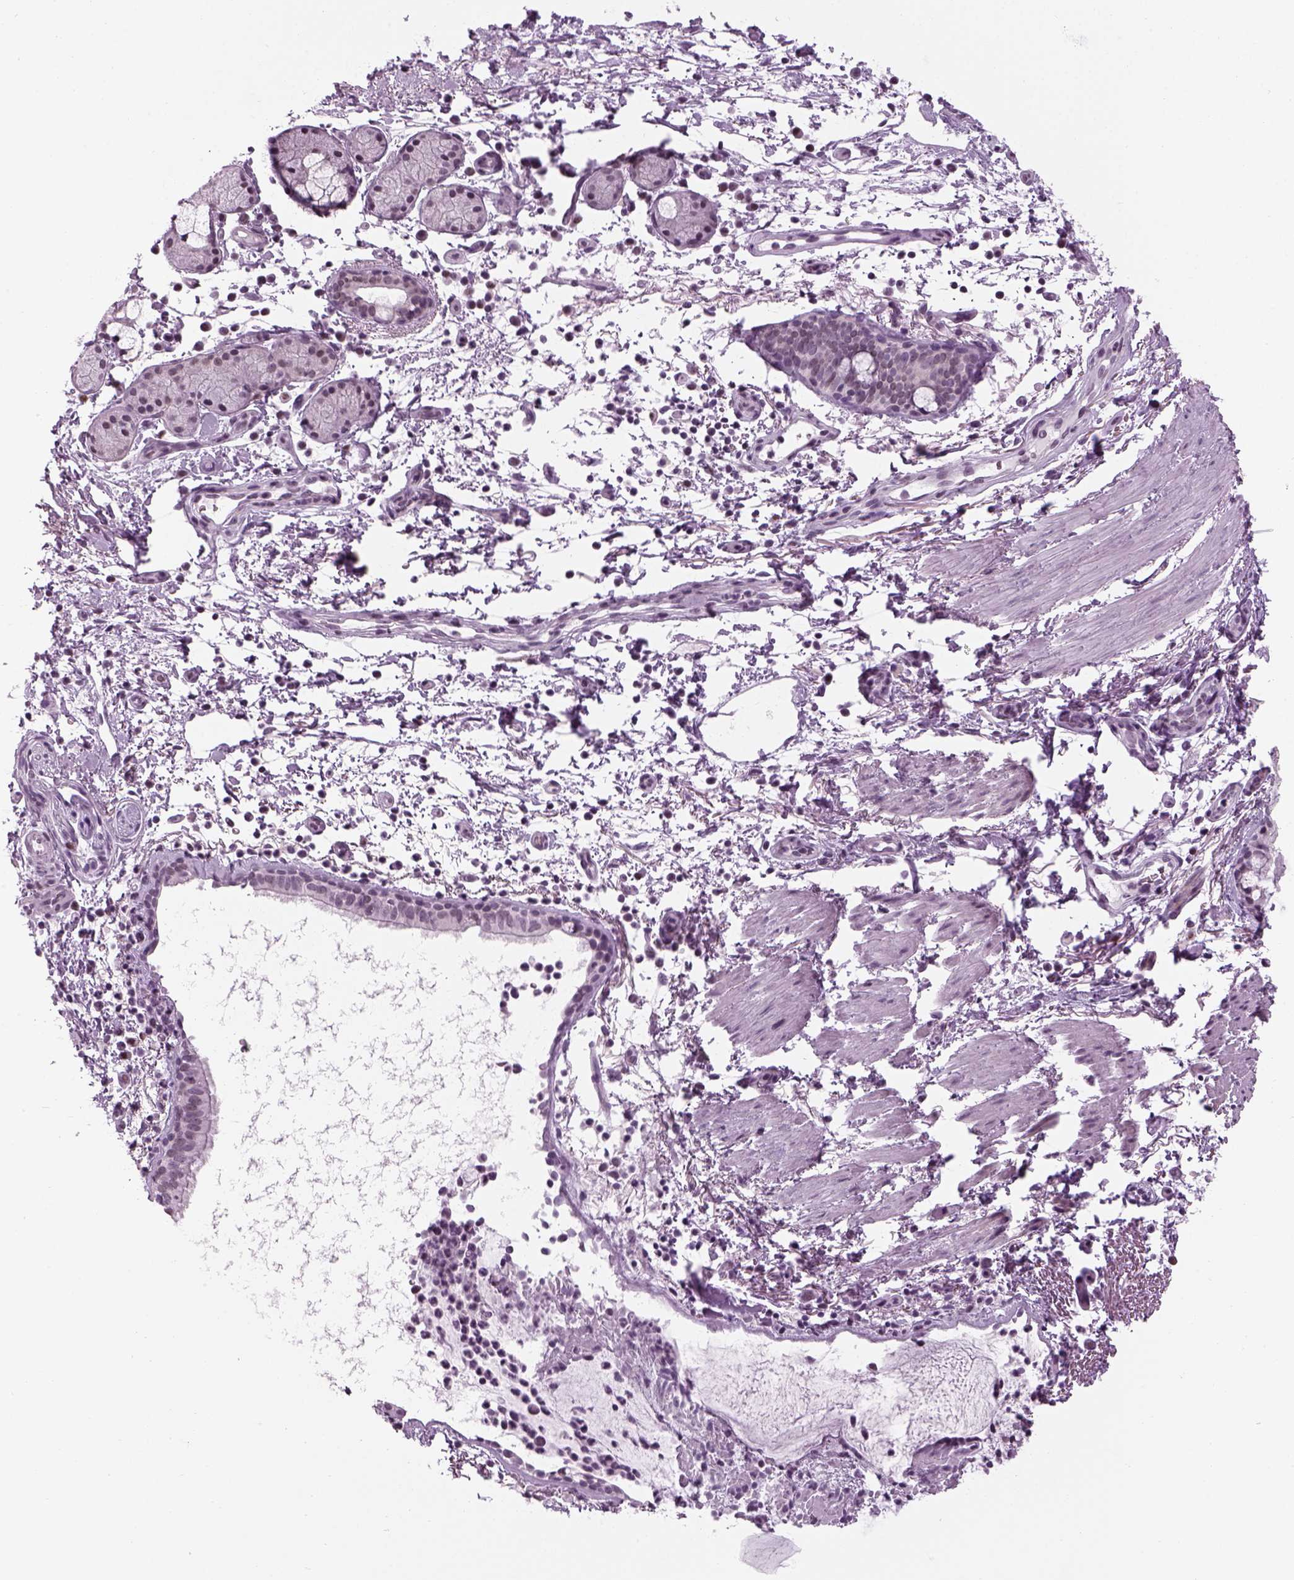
{"staining": {"intensity": "negative", "quantity": "none", "location": "none"}, "tissue": "bronchus", "cell_type": "Respiratory epithelial cells", "image_type": "normal", "snomed": [{"axis": "morphology", "description": "Normal tissue, NOS"}, {"axis": "topography", "description": "Bronchus"}], "caption": "An image of human bronchus is negative for staining in respiratory epithelial cells. (DAB immunohistochemistry (IHC) visualized using brightfield microscopy, high magnification).", "gene": "KCNG2", "patient": {"sex": "female", "age": 64}}